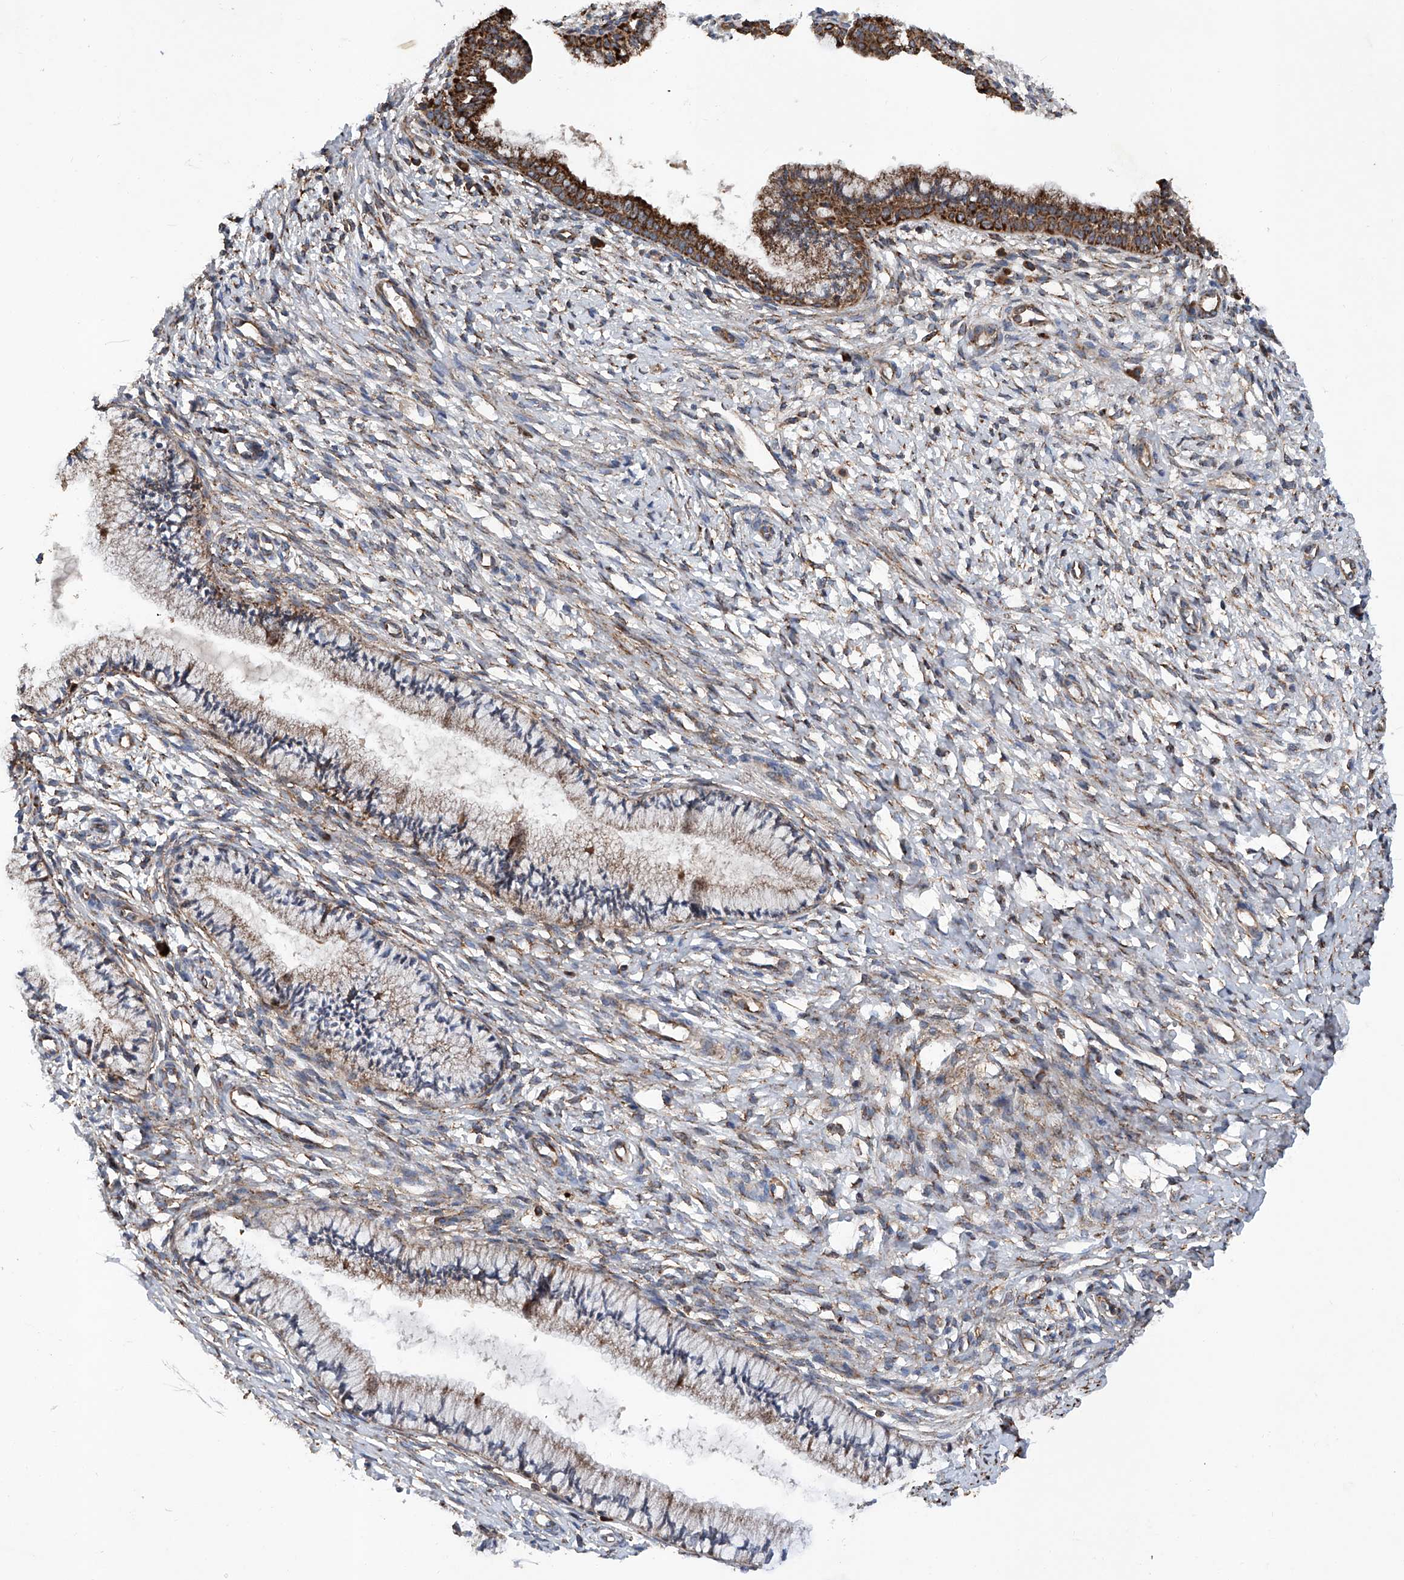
{"staining": {"intensity": "strong", "quantity": "25%-75%", "location": "cytoplasmic/membranous"}, "tissue": "cervix", "cell_type": "Glandular cells", "image_type": "normal", "snomed": [{"axis": "morphology", "description": "Normal tissue, NOS"}, {"axis": "topography", "description": "Cervix"}], "caption": "Strong cytoplasmic/membranous staining for a protein is present in approximately 25%-75% of glandular cells of normal cervix using IHC.", "gene": "ASCC3", "patient": {"sex": "female", "age": 36}}